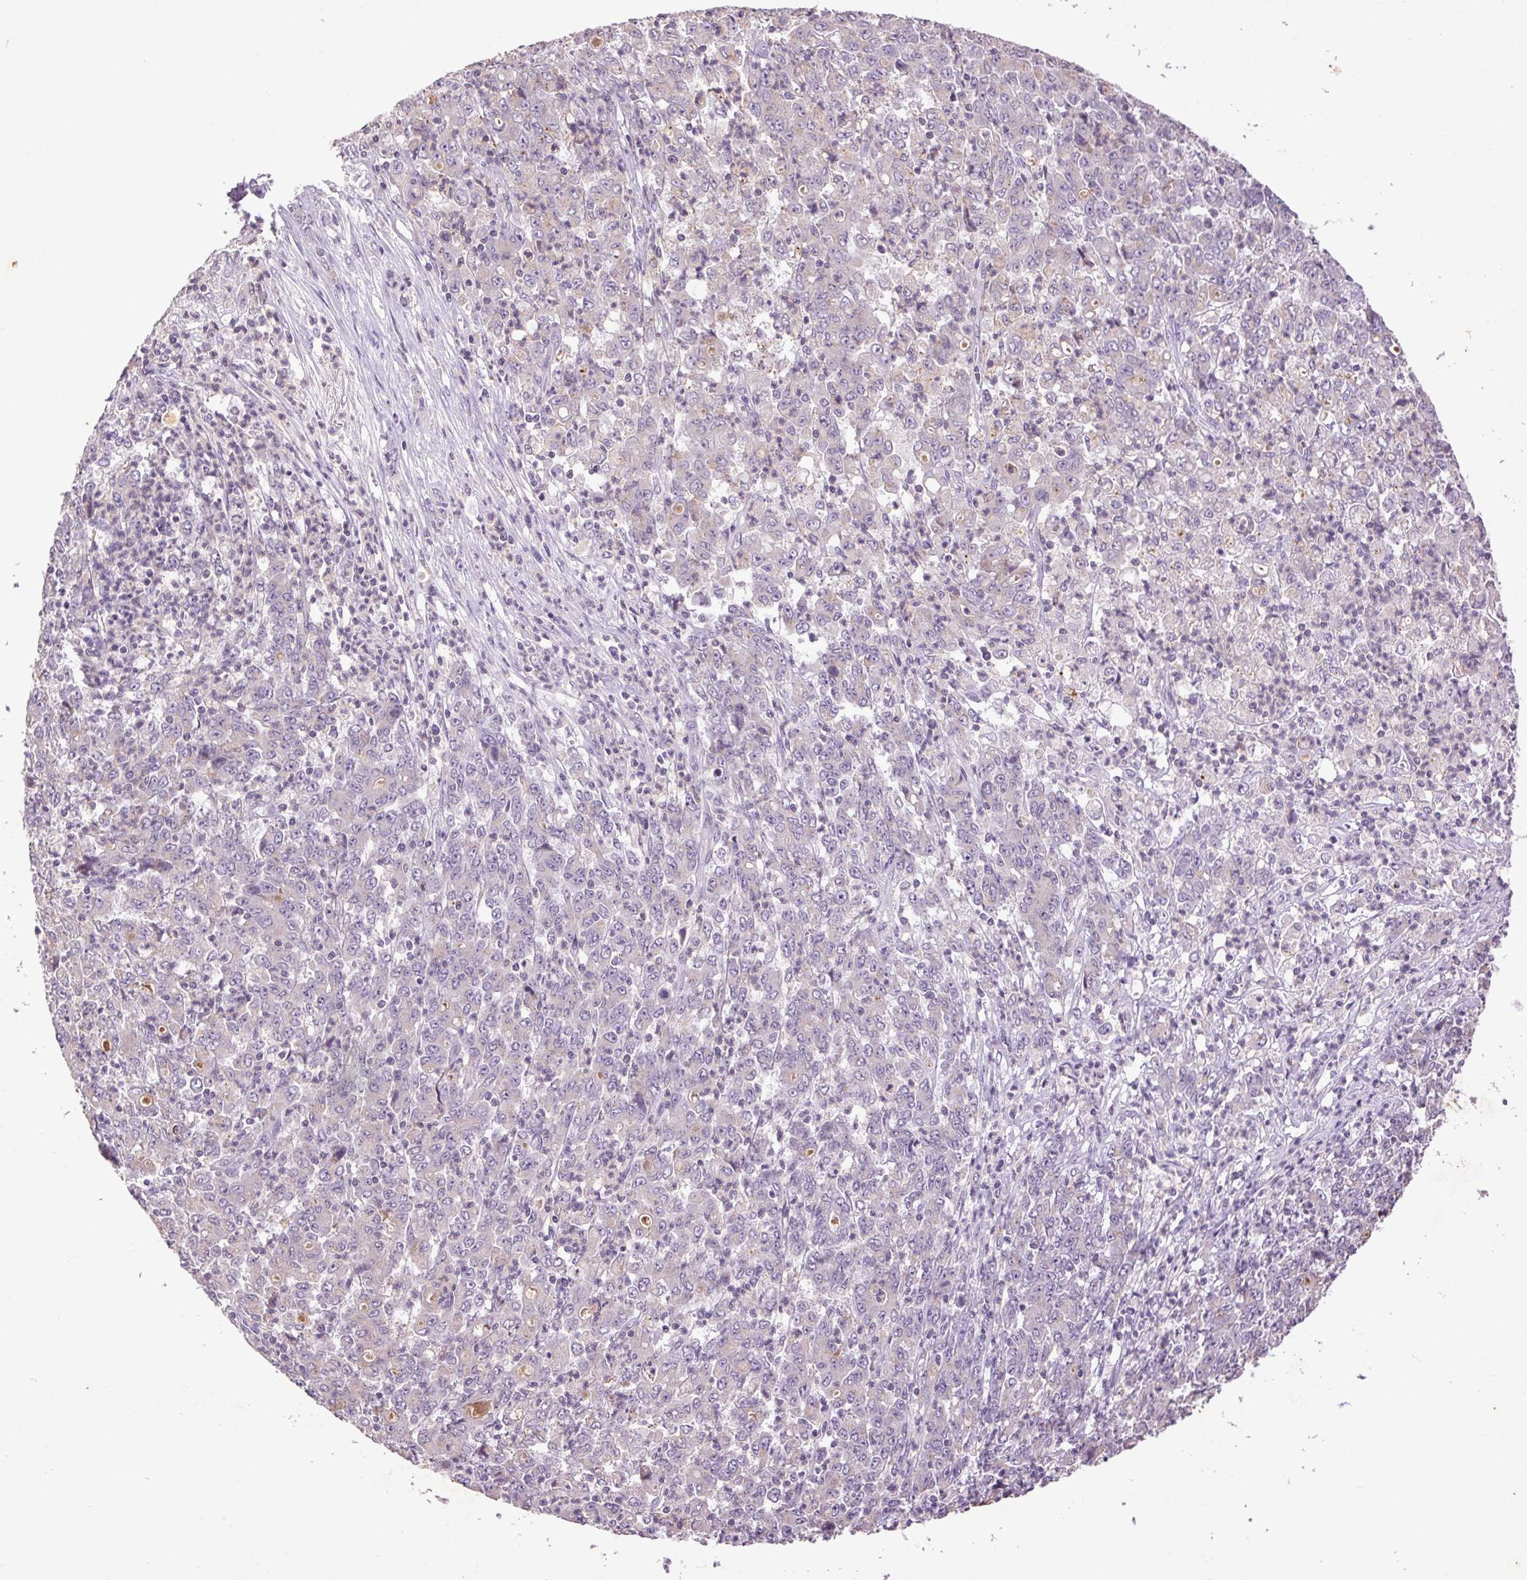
{"staining": {"intensity": "negative", "quantity": "none", "location": "none"}, "tissue": "stomach cancer", "cell_type": "Tumor cells", "image_type": "cancer", "snomed": [{"axis": "morphology", "description": "Adenocarcinoma, NOS"}, {"axis": "topography", "description": "Stomach, lower"}], "caption": "High magnification brightfield microscopy of adenocarcinoma (stomach) stained with DAB (brown) and counterstained with hematoxylin (blue): tumor cells show no significant positivity.", "gene": "FNDC7", "patient": {"sex": "female", "age": 71}}